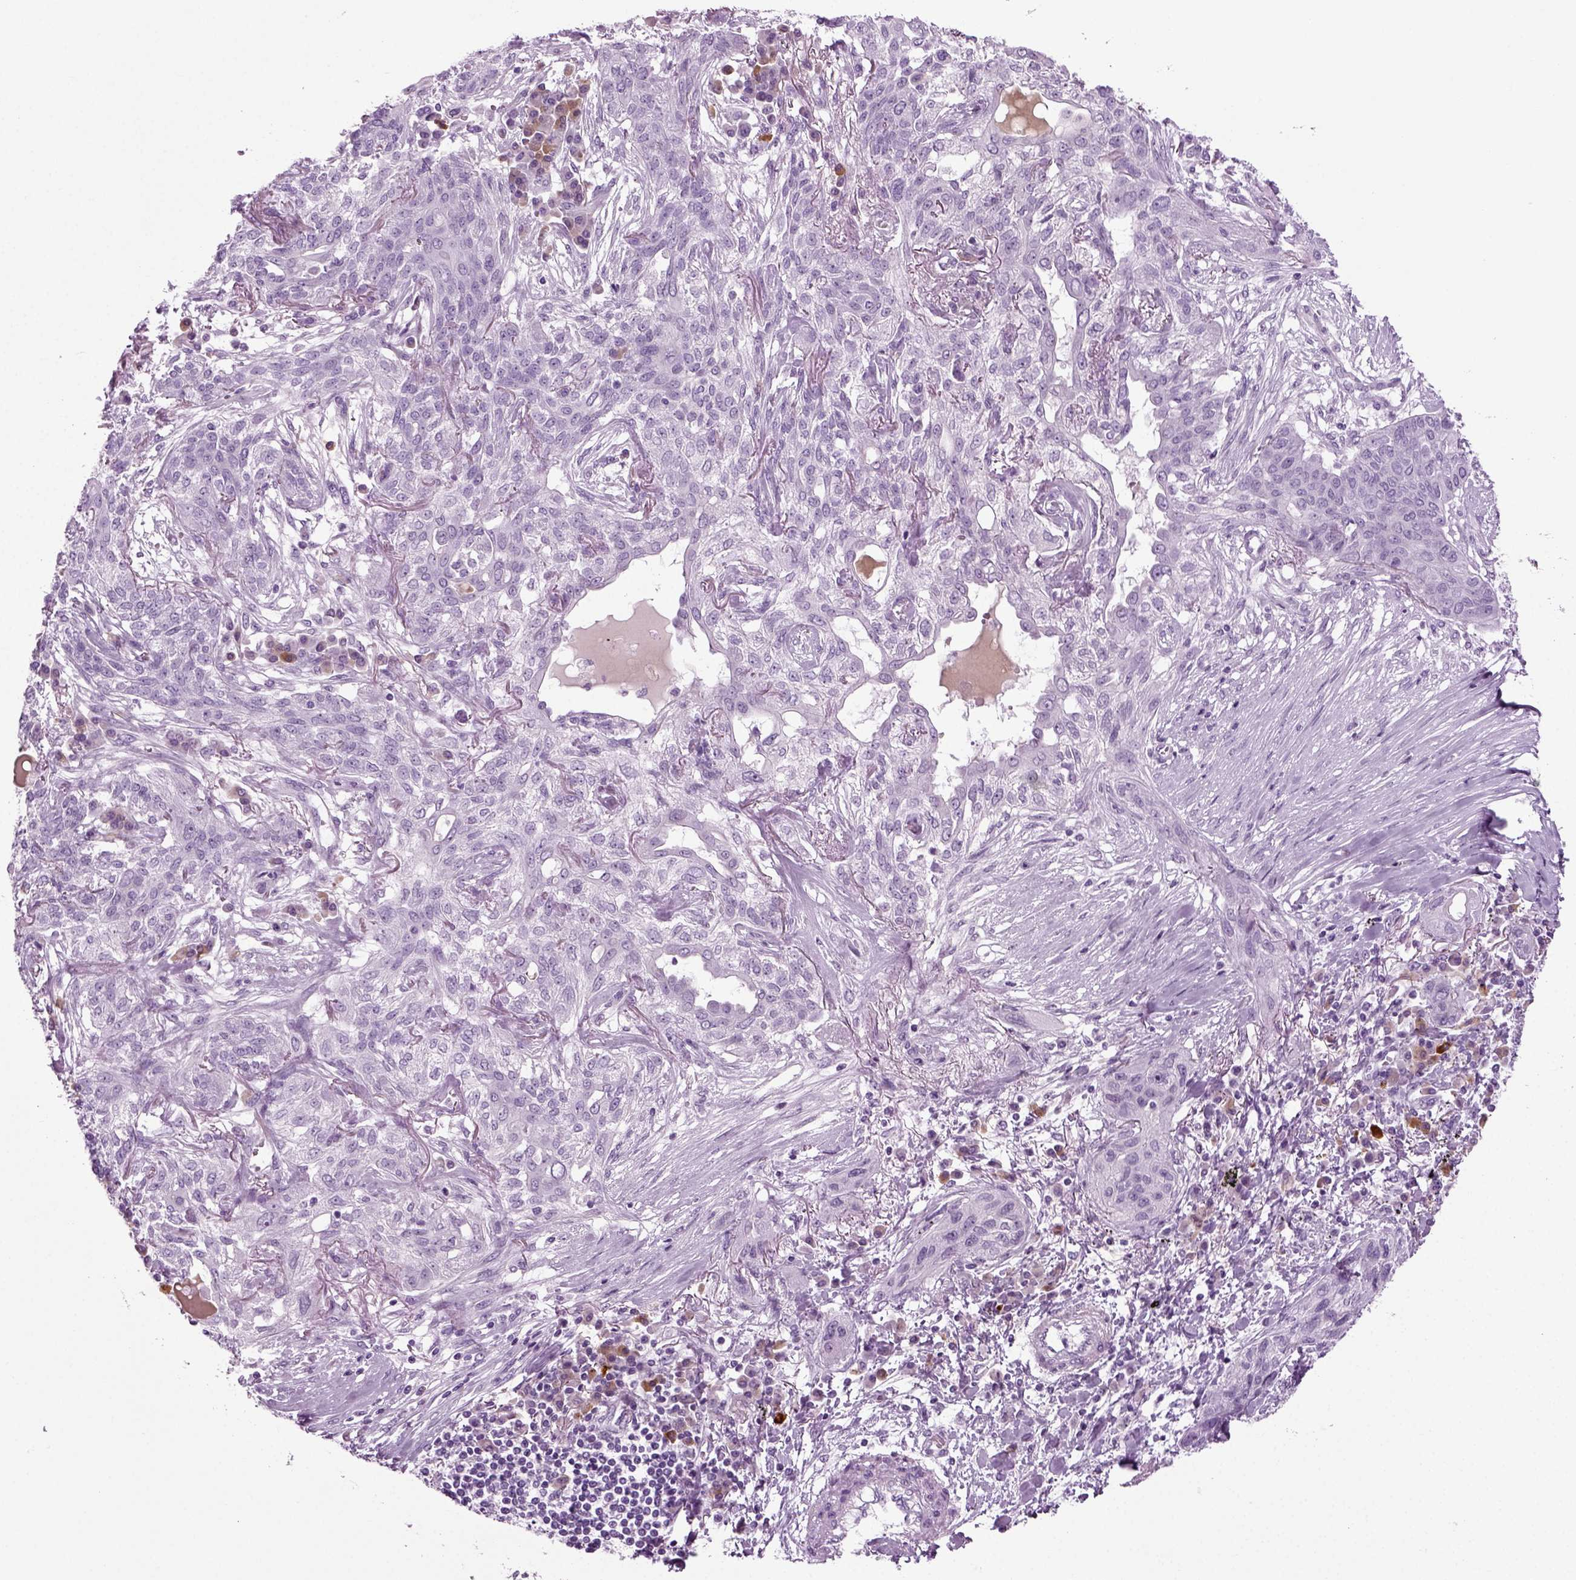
{"staining": {"intensity": "negative", "quantity": "none", "location": "none"}, "tissue": "lung cancer", "cell_type": "Tumor cells", "image_type": "cancer", "snomed": [{"axis": "morphology", "description": "Squamous cell carcinoma, NOS"}, {"axis": "topography", "description": "Lung"}], "caption": "Lung cancer stained for a protein using IHC displays no expression tumor cells.", "gene": "PRLH", "patient": {"sex": "female", "age": 70}}